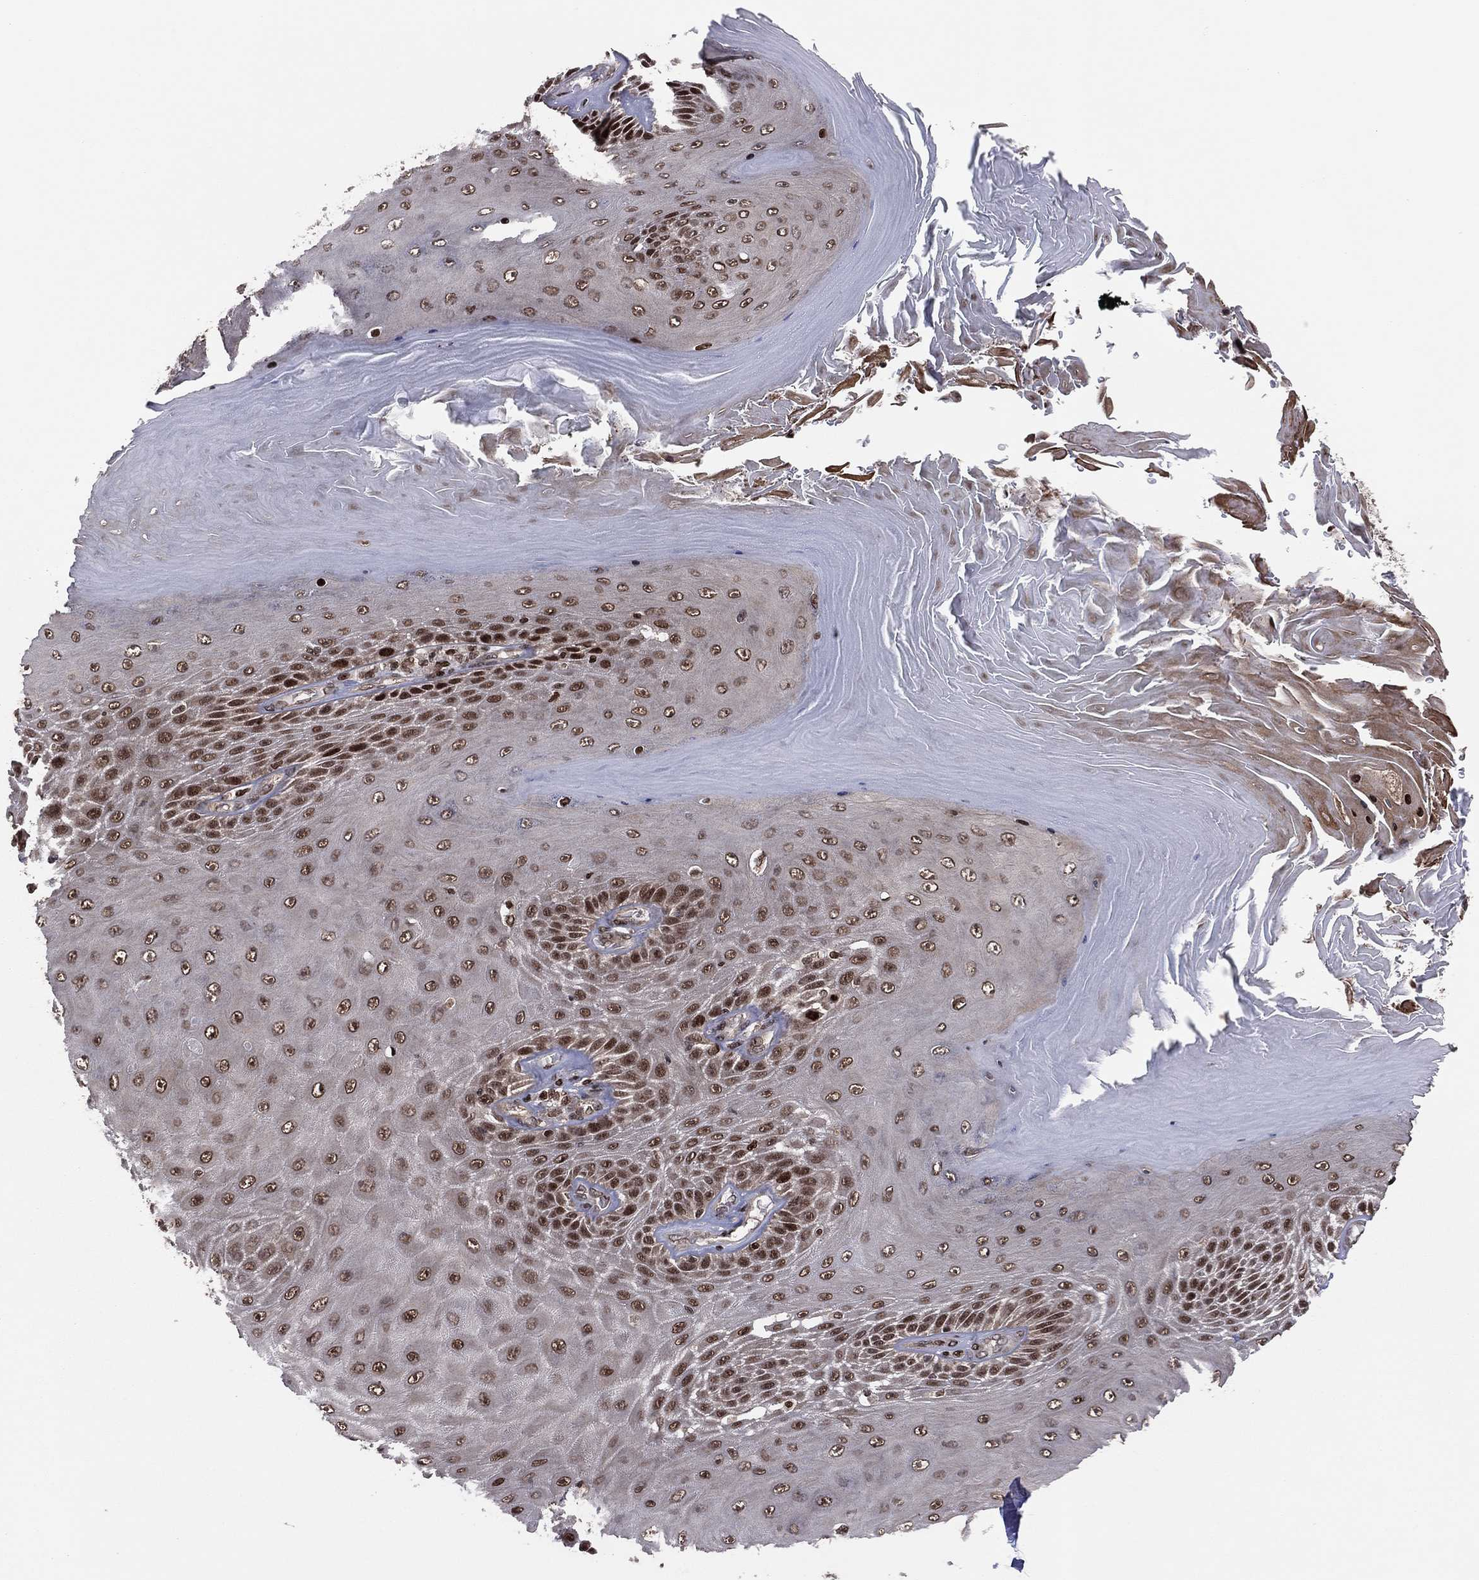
{"staining": {"intensity": "strong", "quantity": "25%-75%", "location": "nuclear"}, "tissue": "skin cancer", "cell_type": "Tumor cells", "image_type": "cancer", "snomed": [{"axis": "morphology", "description": "Squamous cell carcinoma, NOS"}, {"axis": "topography", "description": "Skin"}], "caption": "Skin cancer (squamous cell carcinoma) stained for a protein exhibits strong nuclear positivity in tumor cells.", "gene": "PSMA1", "patient": {"sex": "male", "age": 62}}